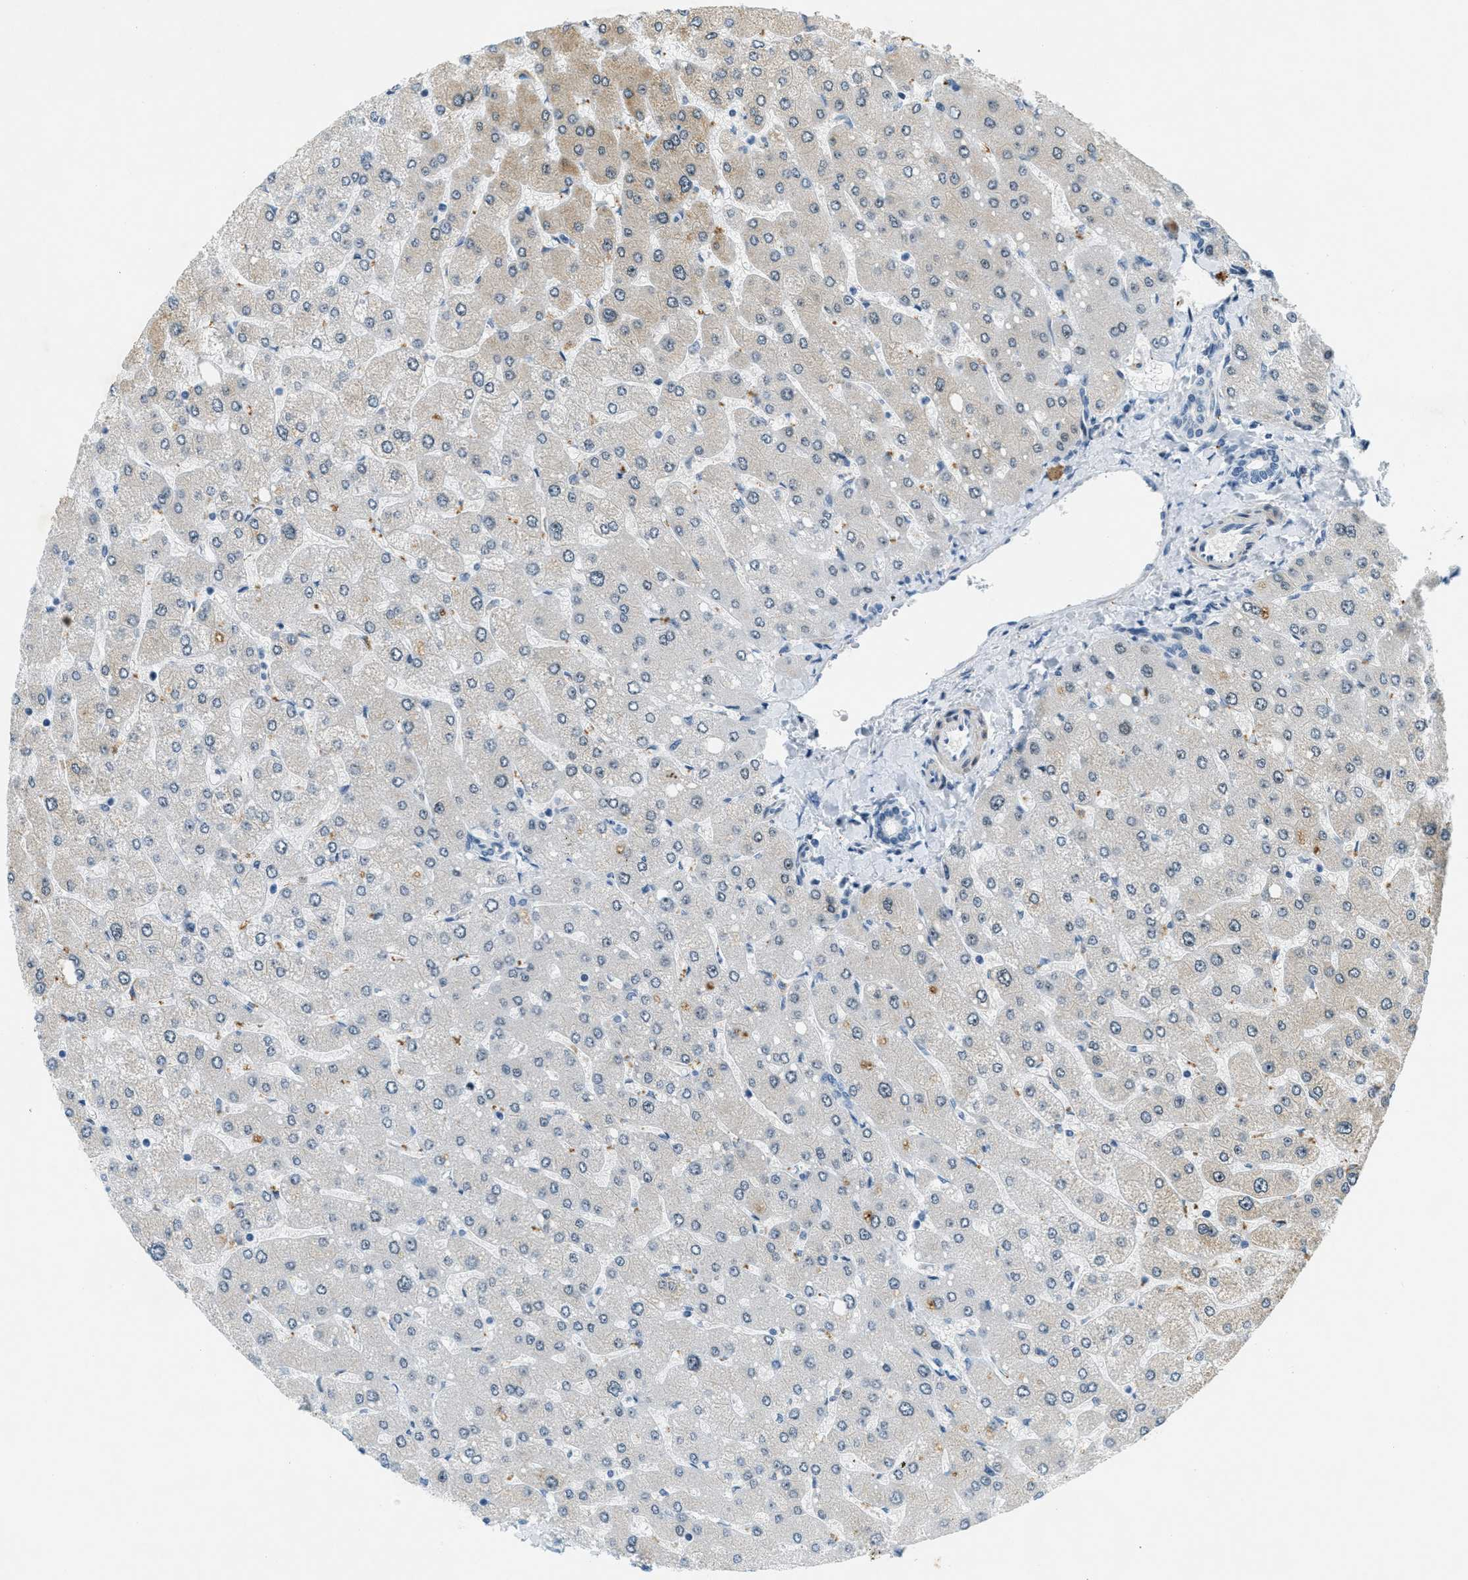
{"staining": {"intensity": "negative", "quantity": "none", "location": "none"}, "tissue": "liver", "cell_type": "Cholangiocytes", "image_type": "normal", "snomed": [{"axis": "morphology", "description": "Normal tissue, NOS"}, {"axis": "topography", "description": "Liver"}], "caption": "Cholangiocytes show no significant expression in normal liver. (Stains: DAB immunohistochemistry with hematoxylin counter stain, Microscopy: brightfield microscopy at high magnification).", "gene": "DDX47", "patient": {"sex": "male", "age": 55}}